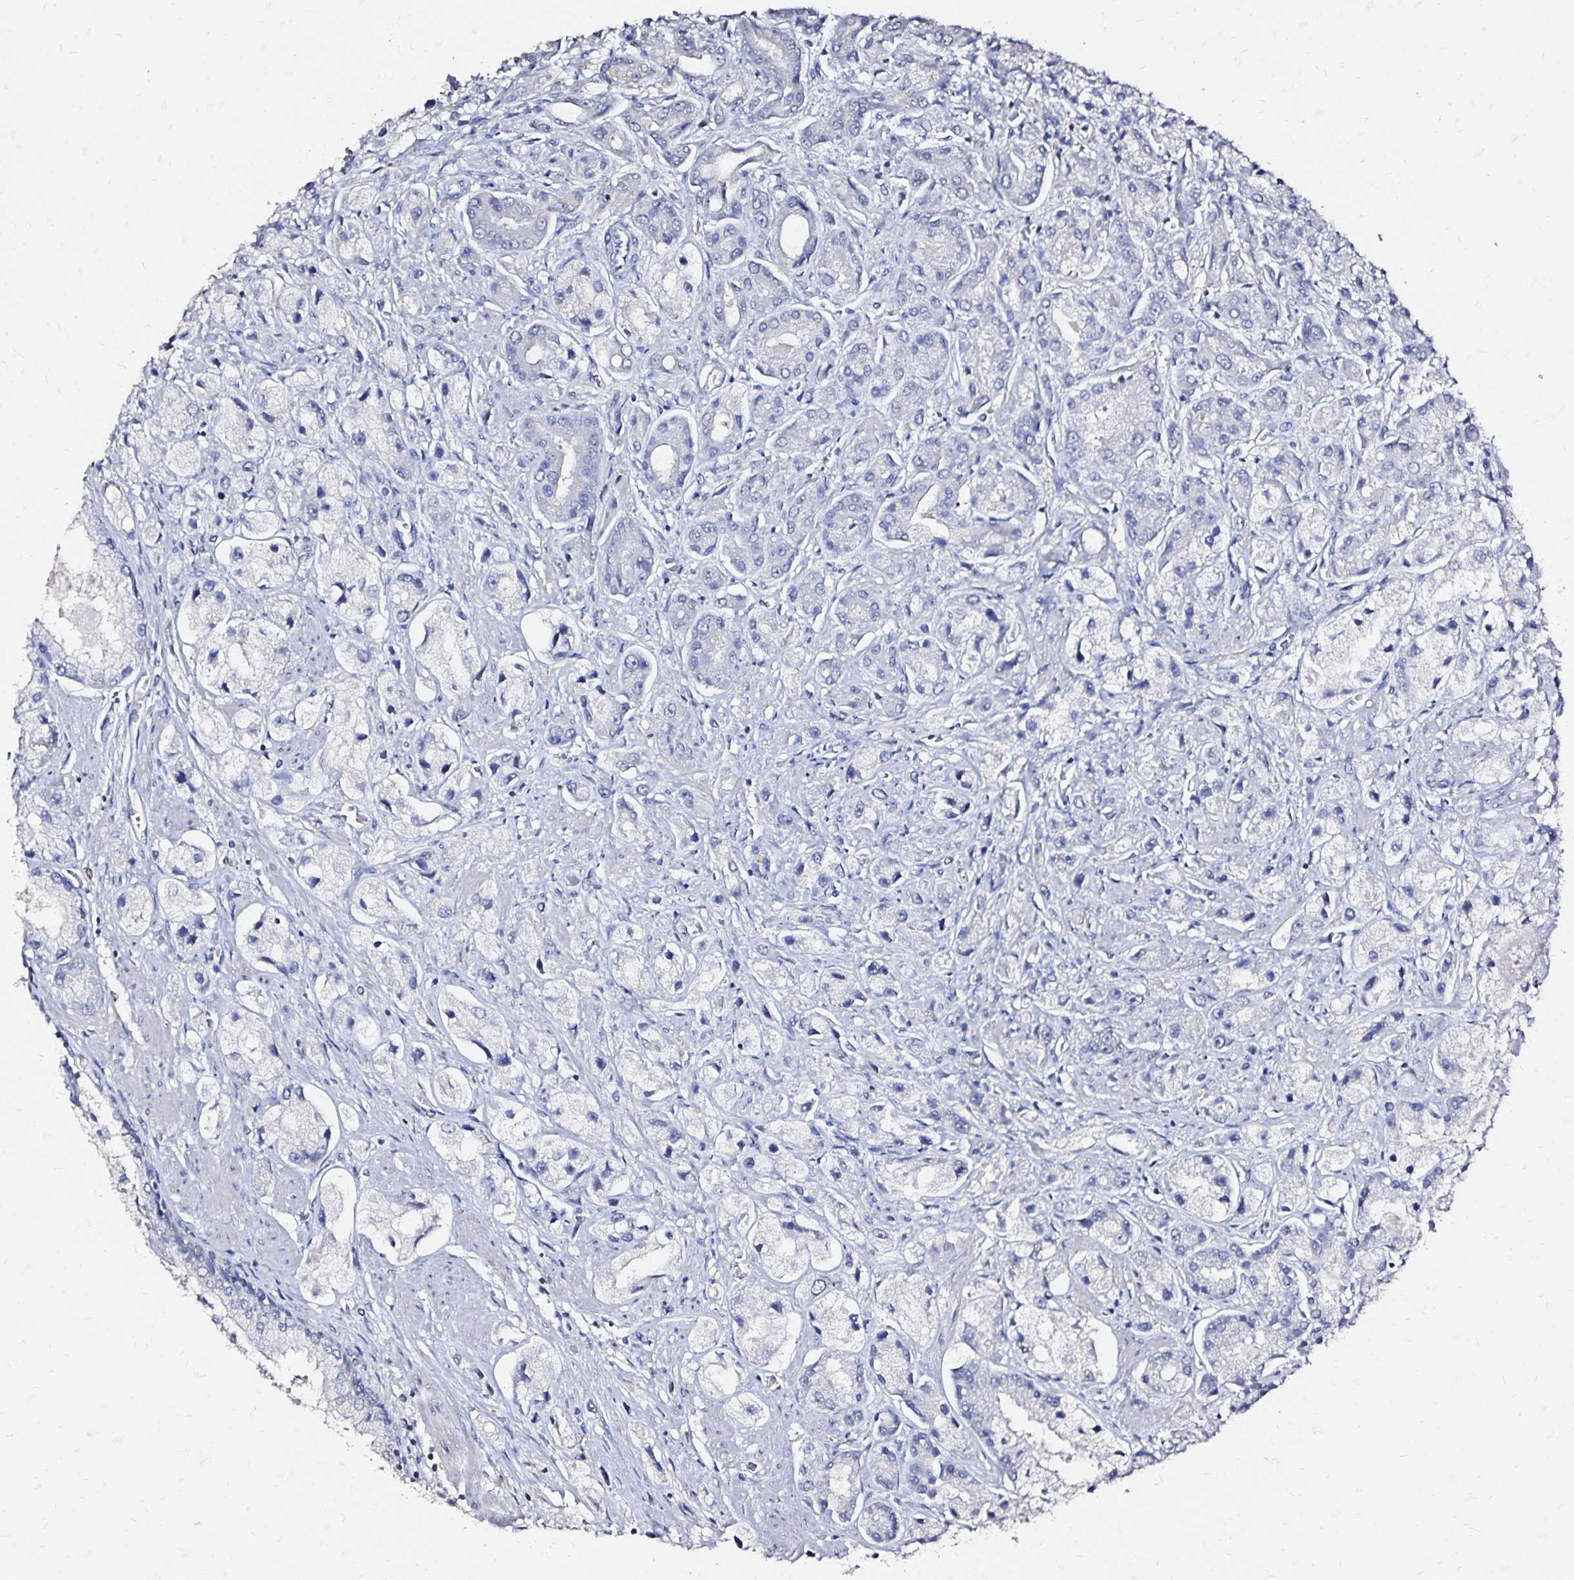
{"staining": {"intensity": "negative", "quantity": "none", "location": "none"}, "tissue": "prostate cancer", "cell_type": "Tumor cells", "image_type": "cancer", "snomed": [{"axis": "morphology", "description": "Adenocarcinoma, High grade"}, {"axis": "topography", "description": "Prostate"}], "caption": "Human prostate high-grade adenocarcinoma stained for a protein using immunohistochemistry demonstrates no expression in tumor cells.", "gene": "SLC5A1", "patient": {"sex": "male", "age": 67}}